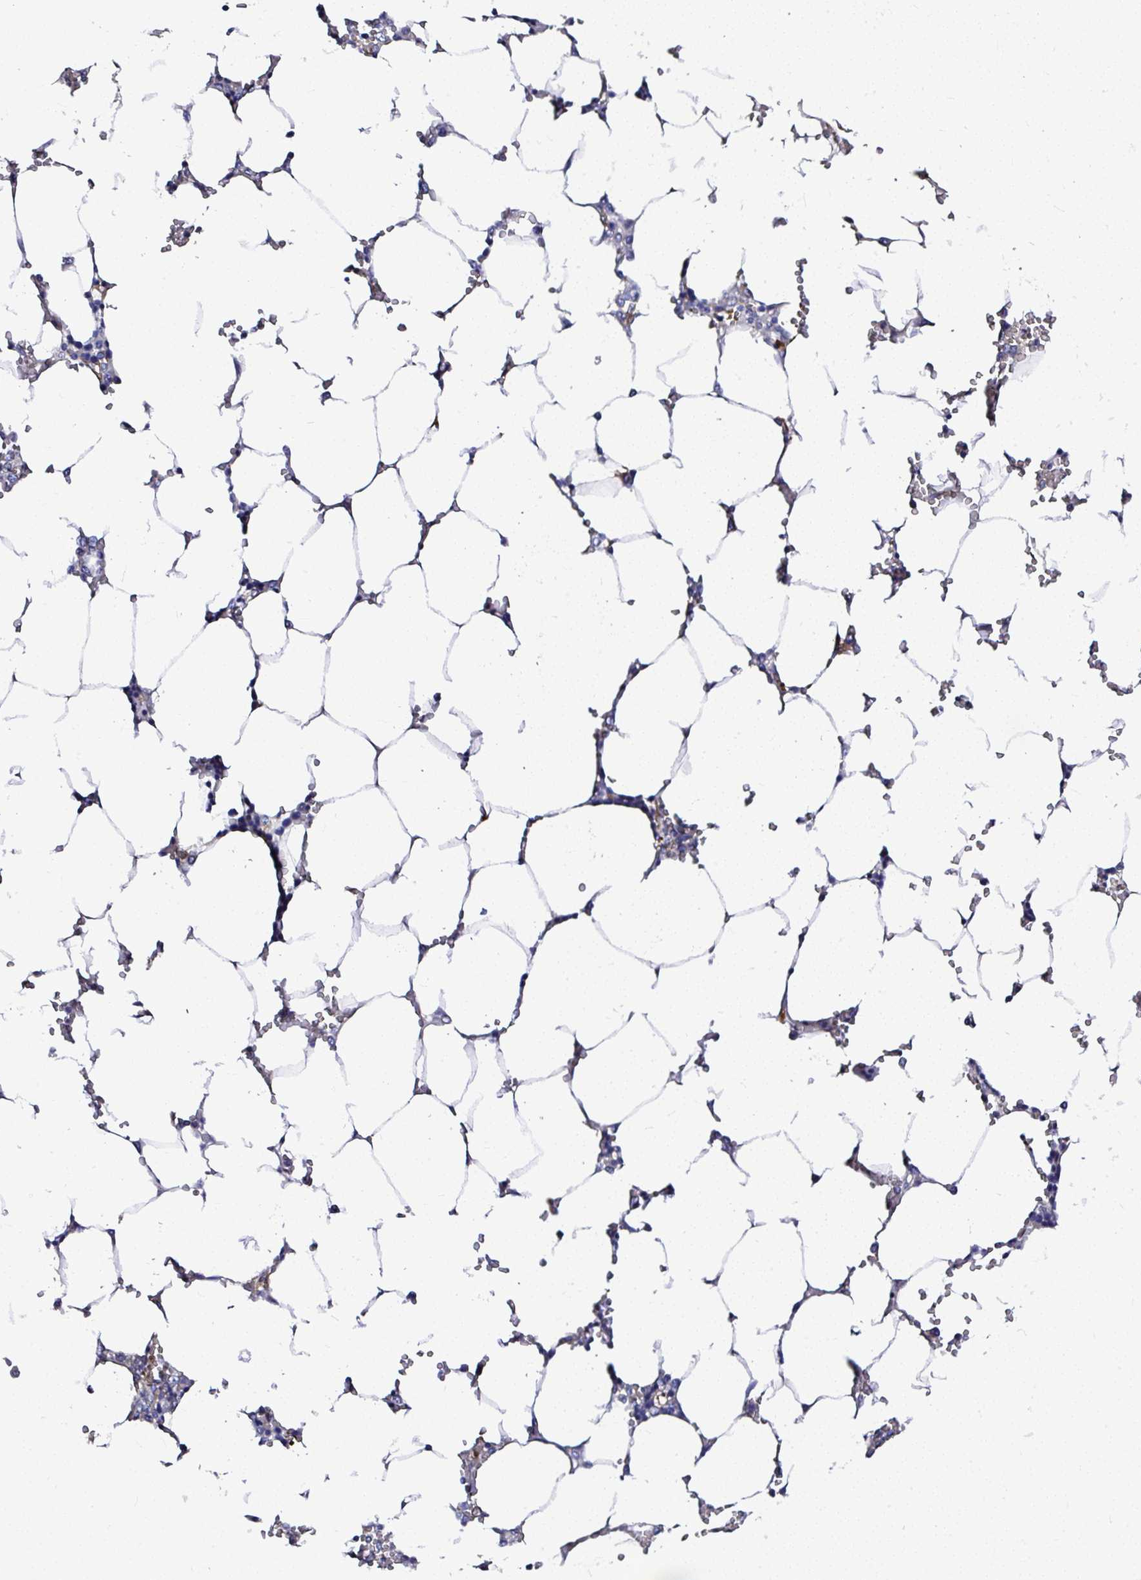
{"staining": {"intensity": "negative", "quantity": "none", "location": "none"}, "tissue": "bone marrow", "cell_type": "Hematopoietic cells", "image_type": "normal", "snomed": [{"axis": "morphology", "description": "Normal tissue, NOS"}, {"axis": "topography", "description": "Bone marrow"}], "caption": "IHC histopathology image of benign bone marrow: bone marrow stained with DAB reveals no significant protein staining in hematopoietic cells.", "gene": "DEPDC5", "patient": {"sex": "male", "age": 64}}